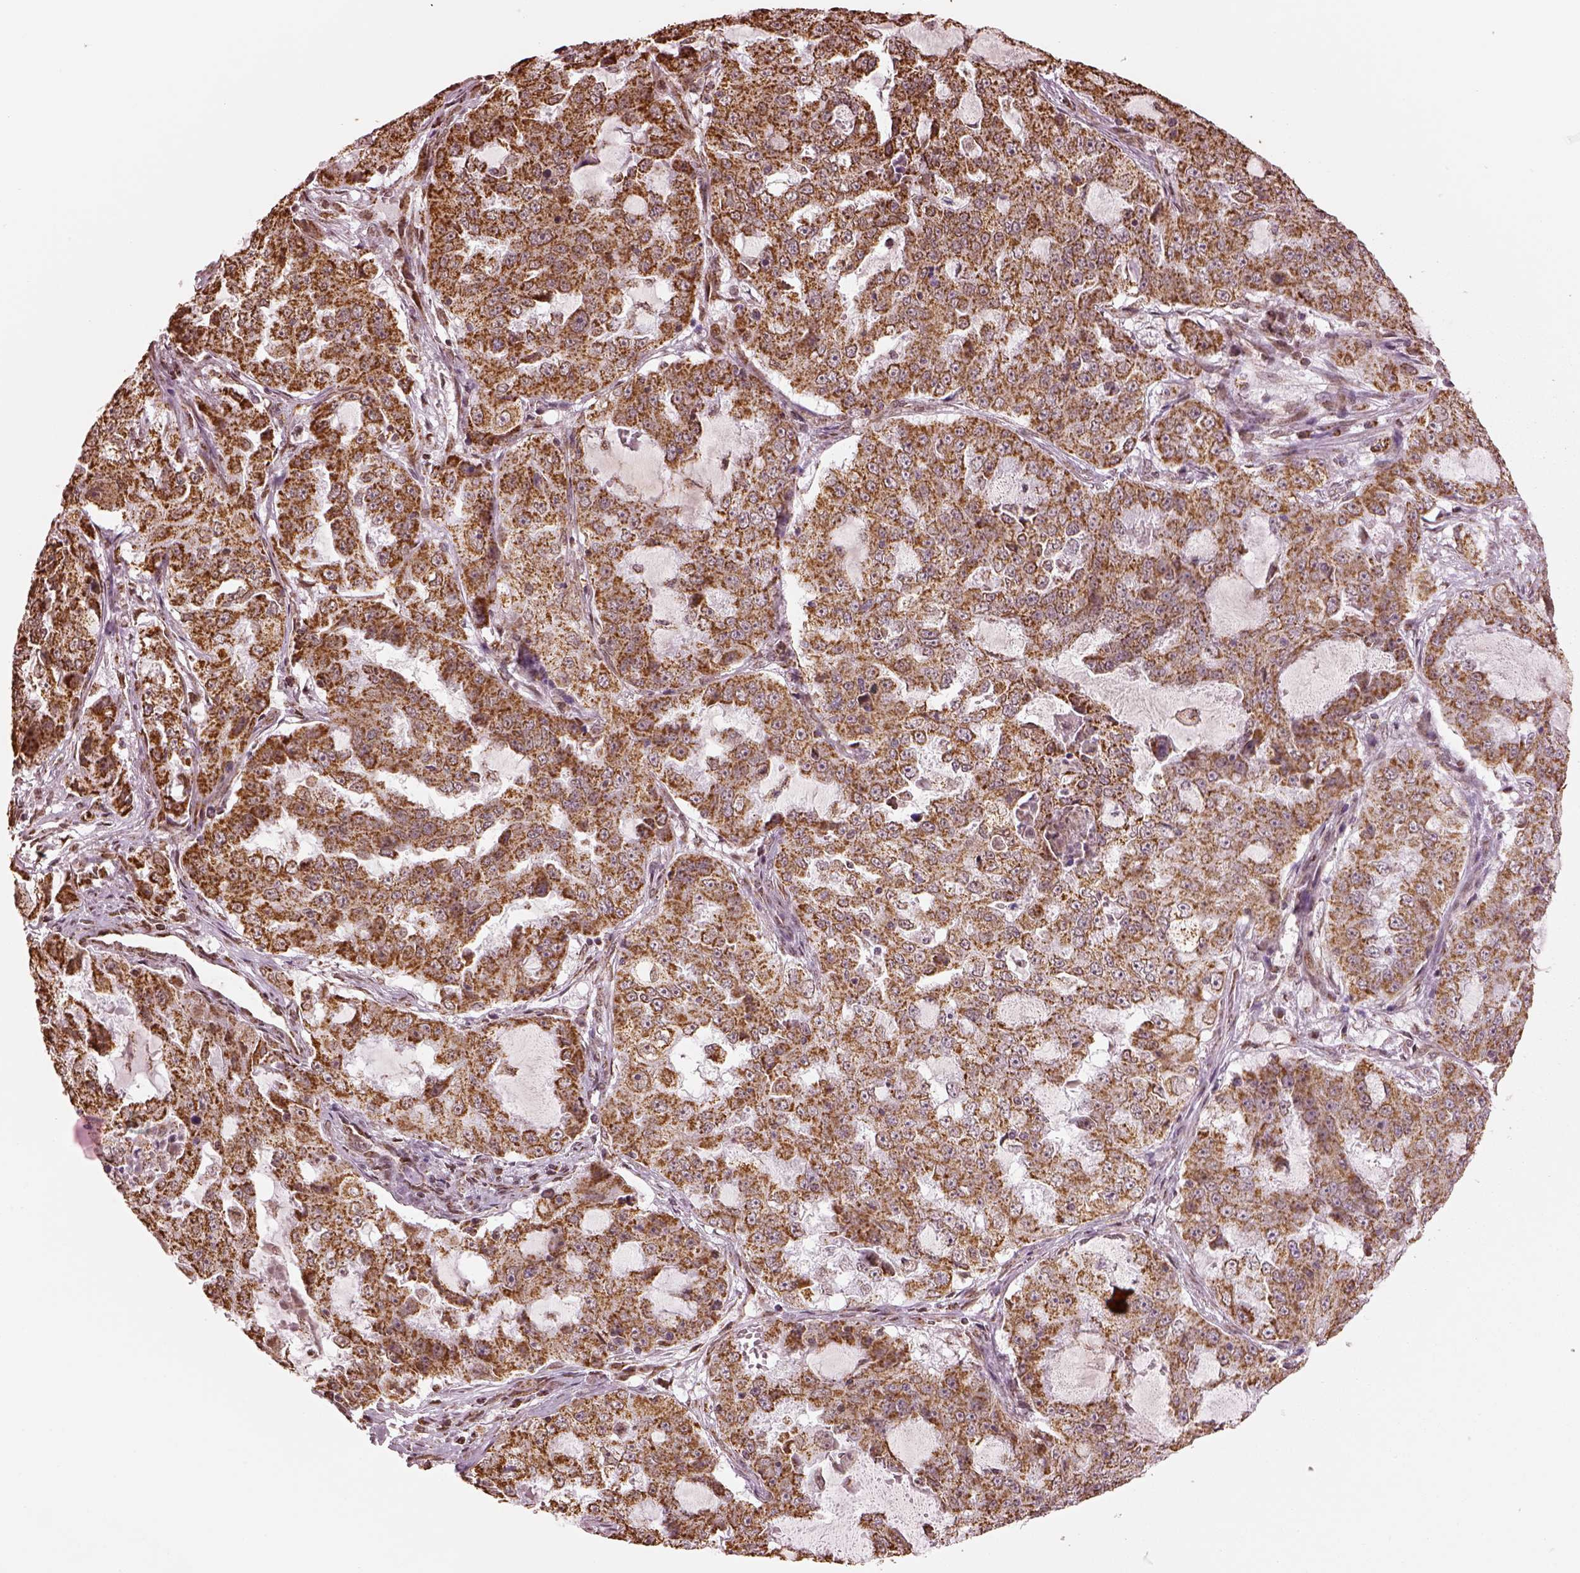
{"staining": {"intensity": "strong", "quantity": ">75%", "location": "cytoplasmic/membranous"}, "tissue": "lung cancer", "cell_type": "Tumor cells", "image_type": "cancer", "snomed": [{"axis": "morphology", "description": "Adenocarcinoma, NOS"}, {"axis": "topography", "description": "Lung"}], "caption": "Tumor cells display high levels of strong cytoplasmic/membranous positivity in about >75% of cells in human lung cancer (adenocarcinoma). The protein is stained brown, and the nuclei are stained in blue (DAB IHC with brightfield microscopy, high magnification).", "gene": "ACOT2", "patient": {"sex": "female", "age": 61}}